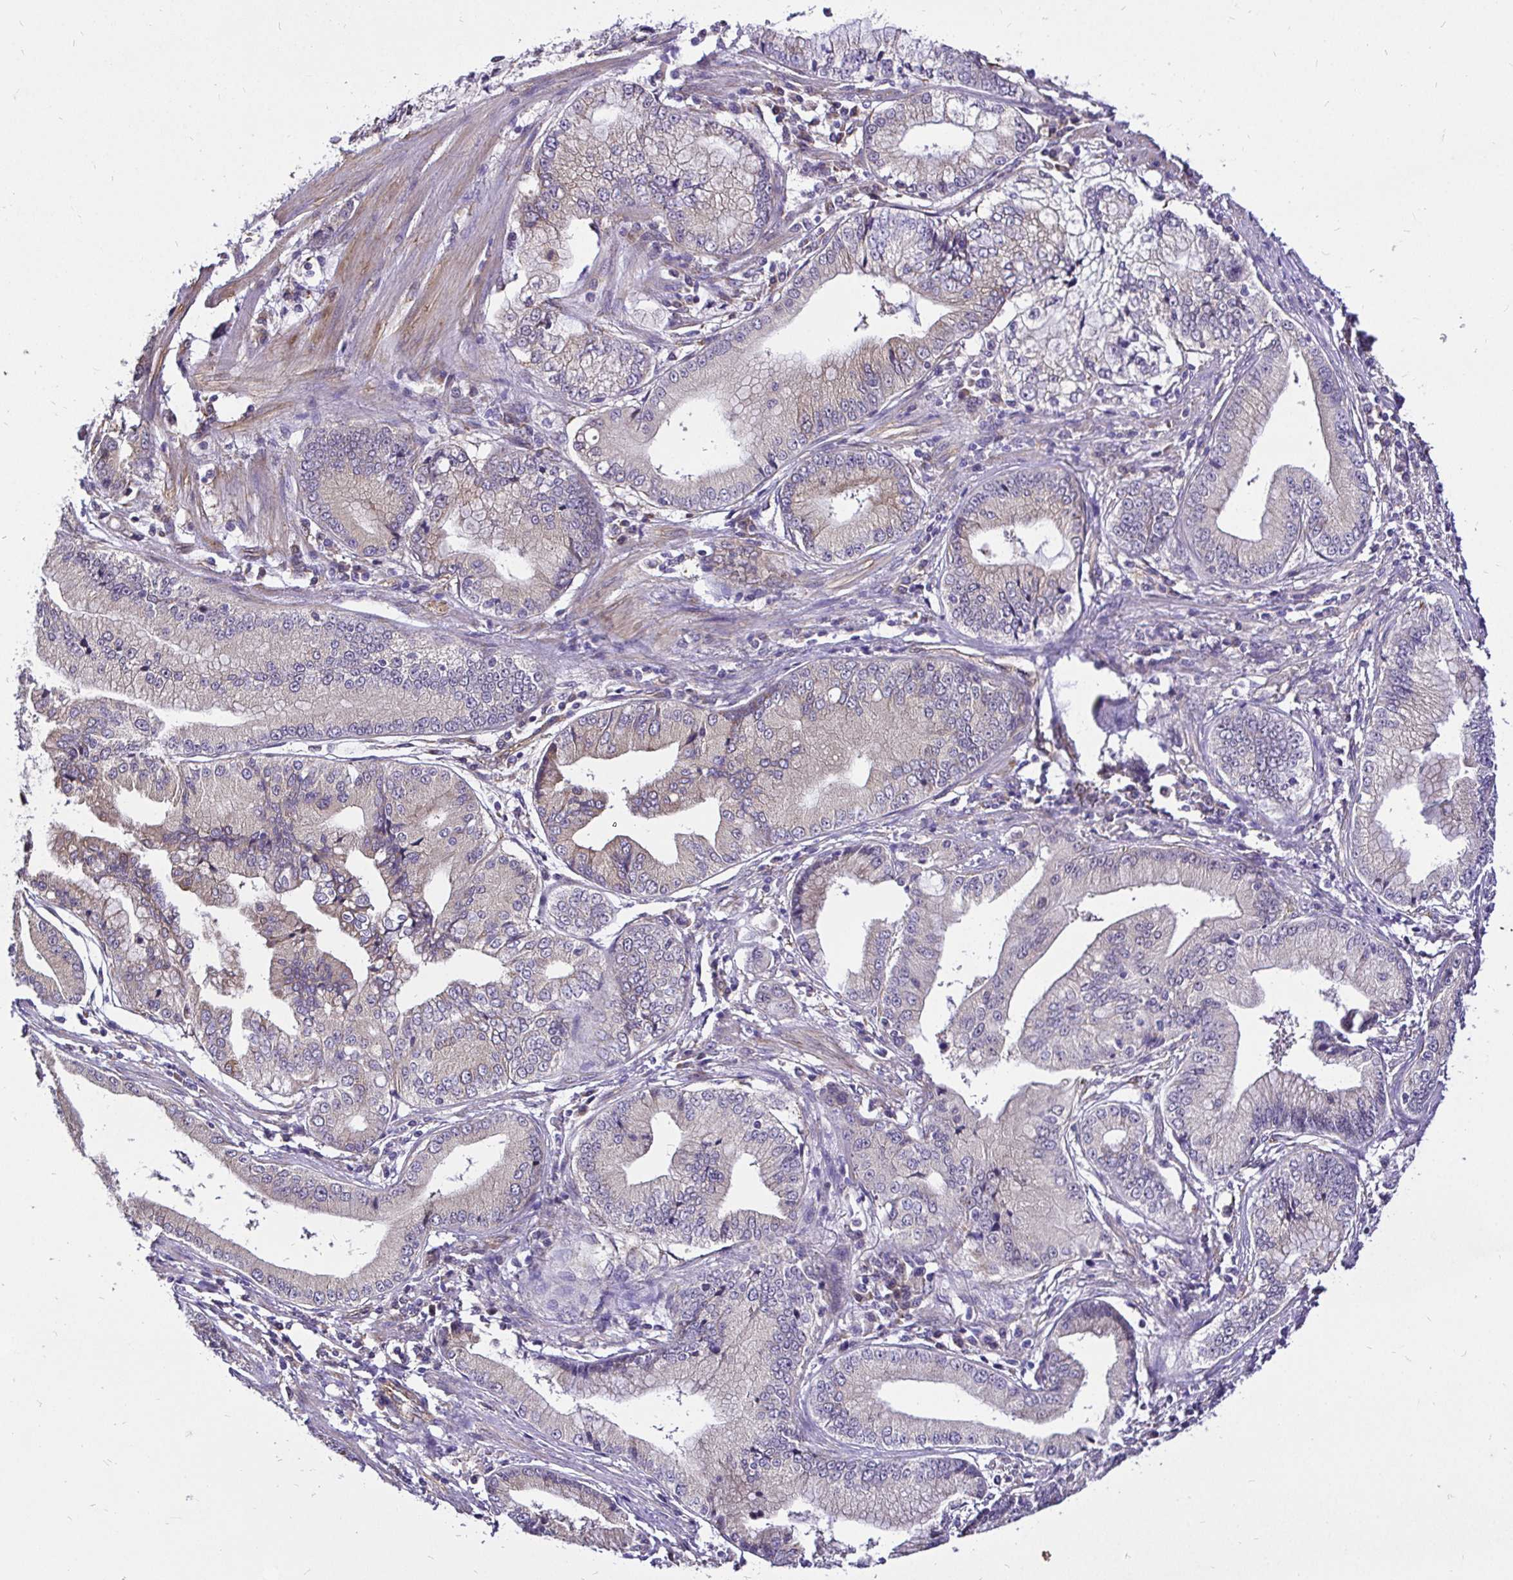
{"staining": {"intensity": "weak", "quantity": "<25%", "location": "cytoplasmic/membranous"}, "tissue": "stomach cancer", "cell_type": "Tumor cells", "image_type": "cancer", "snomed": [{"axis": "morphology", "description": "Adenocarcinoma, NOS"}, {"axis": "topography", "description": "Stomach, upper"}], "caption": "IHC photomicrograph of human adenocarcinoma (stomach) stained for a protein (brown), which exhibits no expression in tumor cells. Nuclei are stained in blue.", "gene": "CCDC122", "patient": {"sex": "female", "age": 74}}